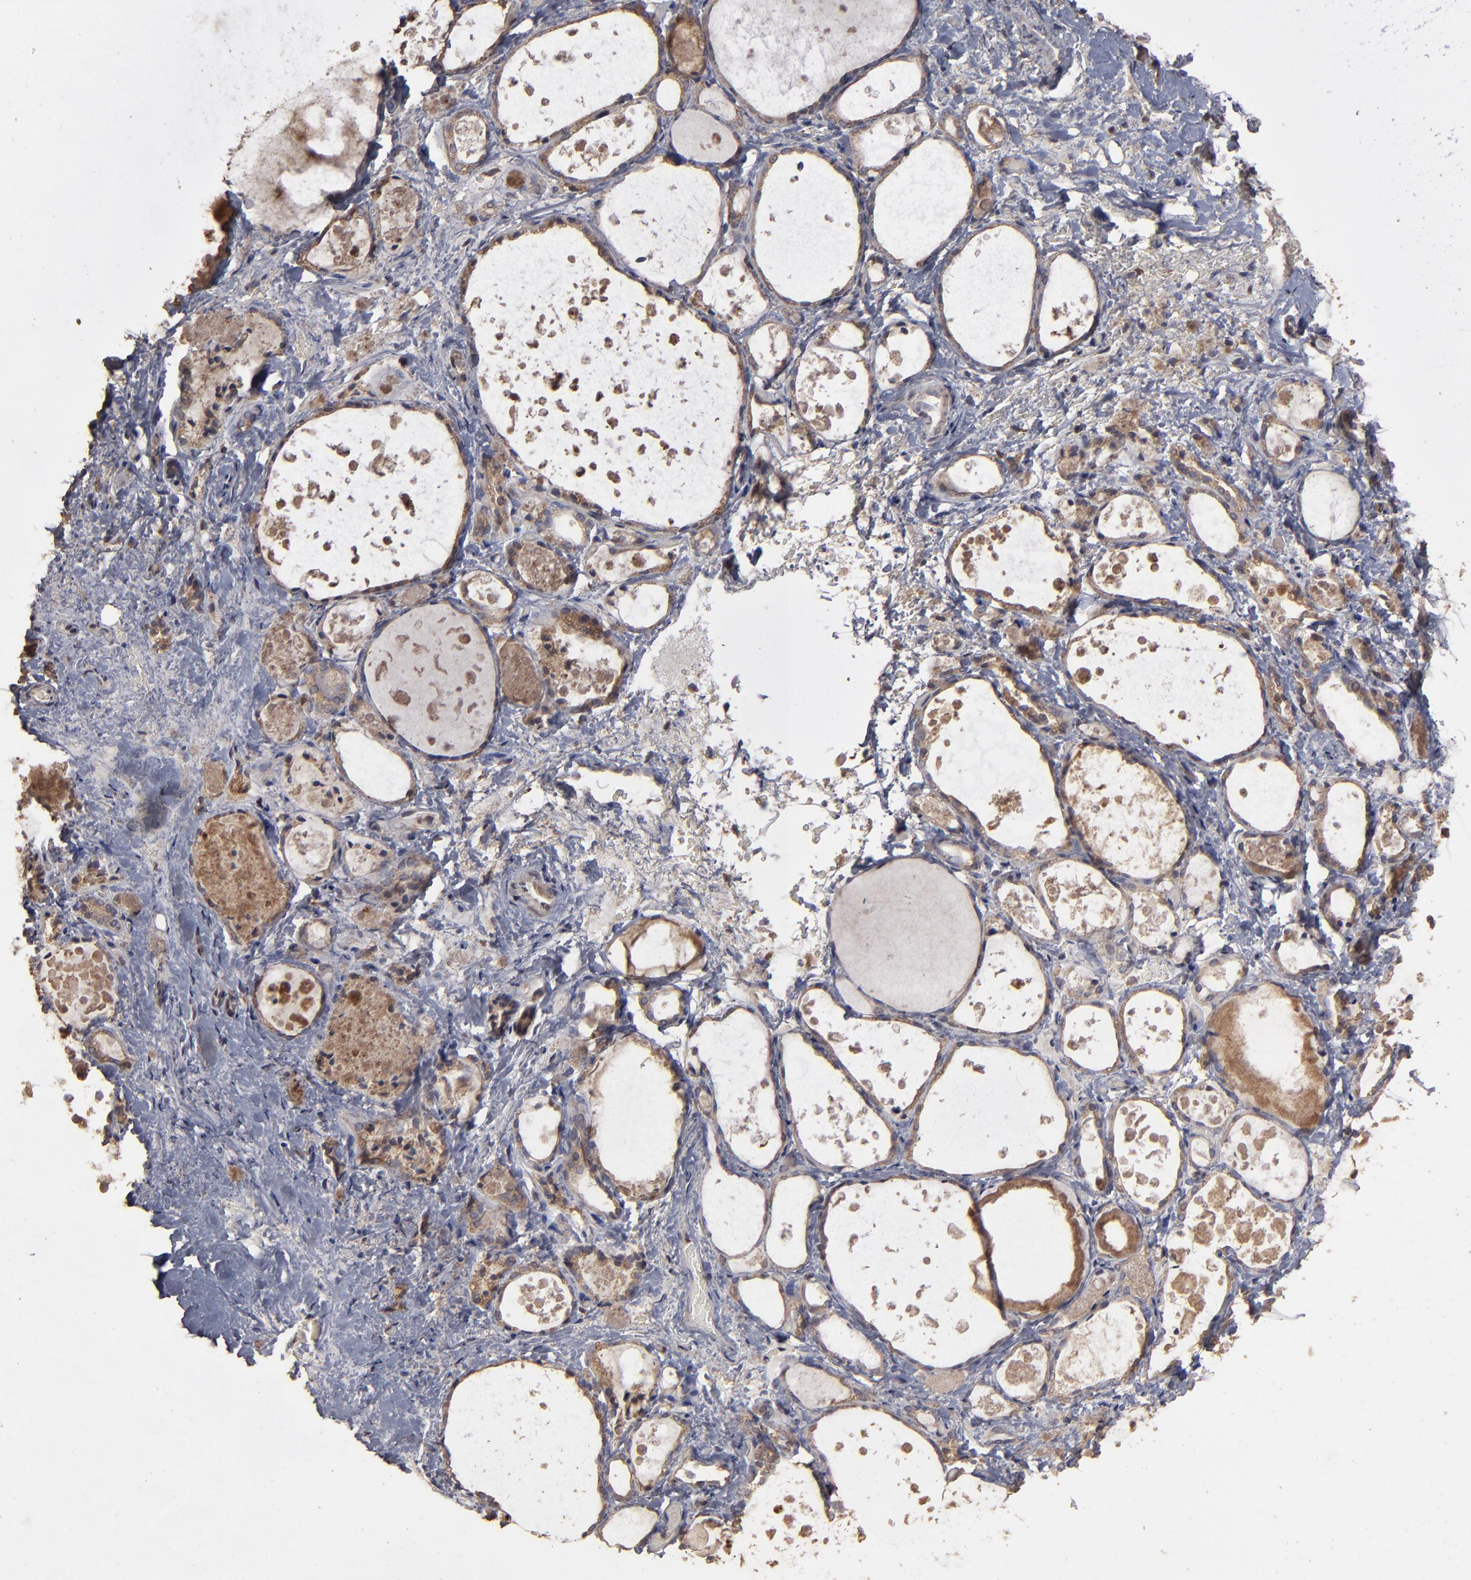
{"staining": {"intensity": "moderate", "quantity": ">75%", "location": "cytoplasmic/membranous"}, "tissue": "thyroid gland", "cell_type": "Glandular cells", "image_type": "normal", "snomed": [{"axis": "morphology", "description": "Normal tissue, NOS"}, {"axis": "topography", "description": "Thyroid gland"}], "caption": "Immunohistochemical staining of normal human thyroid gland displays moderate cytoplasmic/membranous protein staining in about >75% of glandular cells.", "gene": "MMP2", "patient": {"sex": "female", "age": 75}}